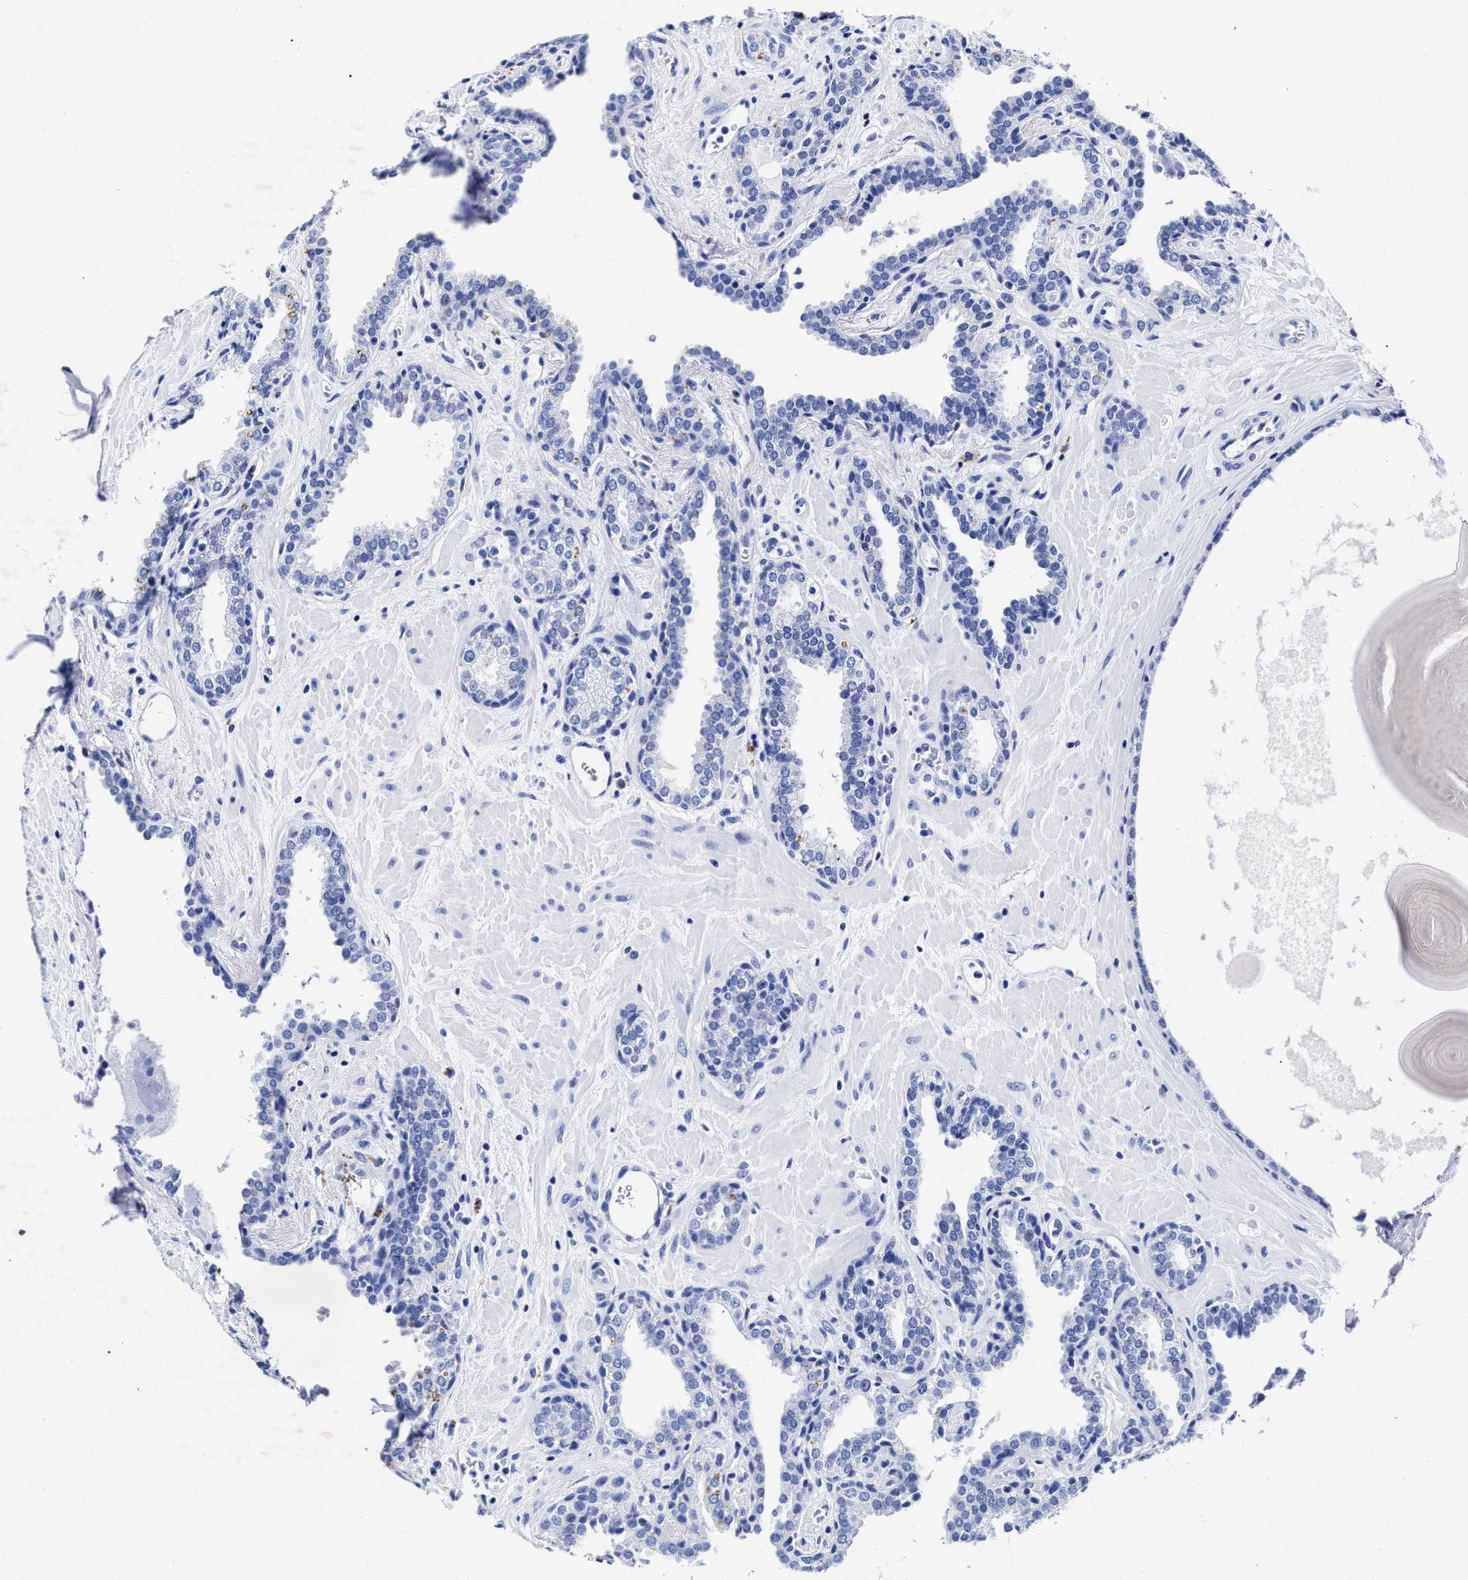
{"staining": {"intensity": "negative", "quantity": "none", "location": "none"}, "tissue": "prostate", "cell_type": "Glandular cells", "image_type": "normal", "snomed": [{"axis": "morphology", "description": "Normal tissue, NOS"}, {"axis": "topography", "description": "Prostate"}], "caption": "This is a image of immunohistochemistry staining of normal prostate, which shows no positivity in glandular cells. (Immunohistochemistry (ihc), brightfield microscopy, high magnification).", "gene": "LRRC8E", "patient": {"sex": "male", "age": 51}}